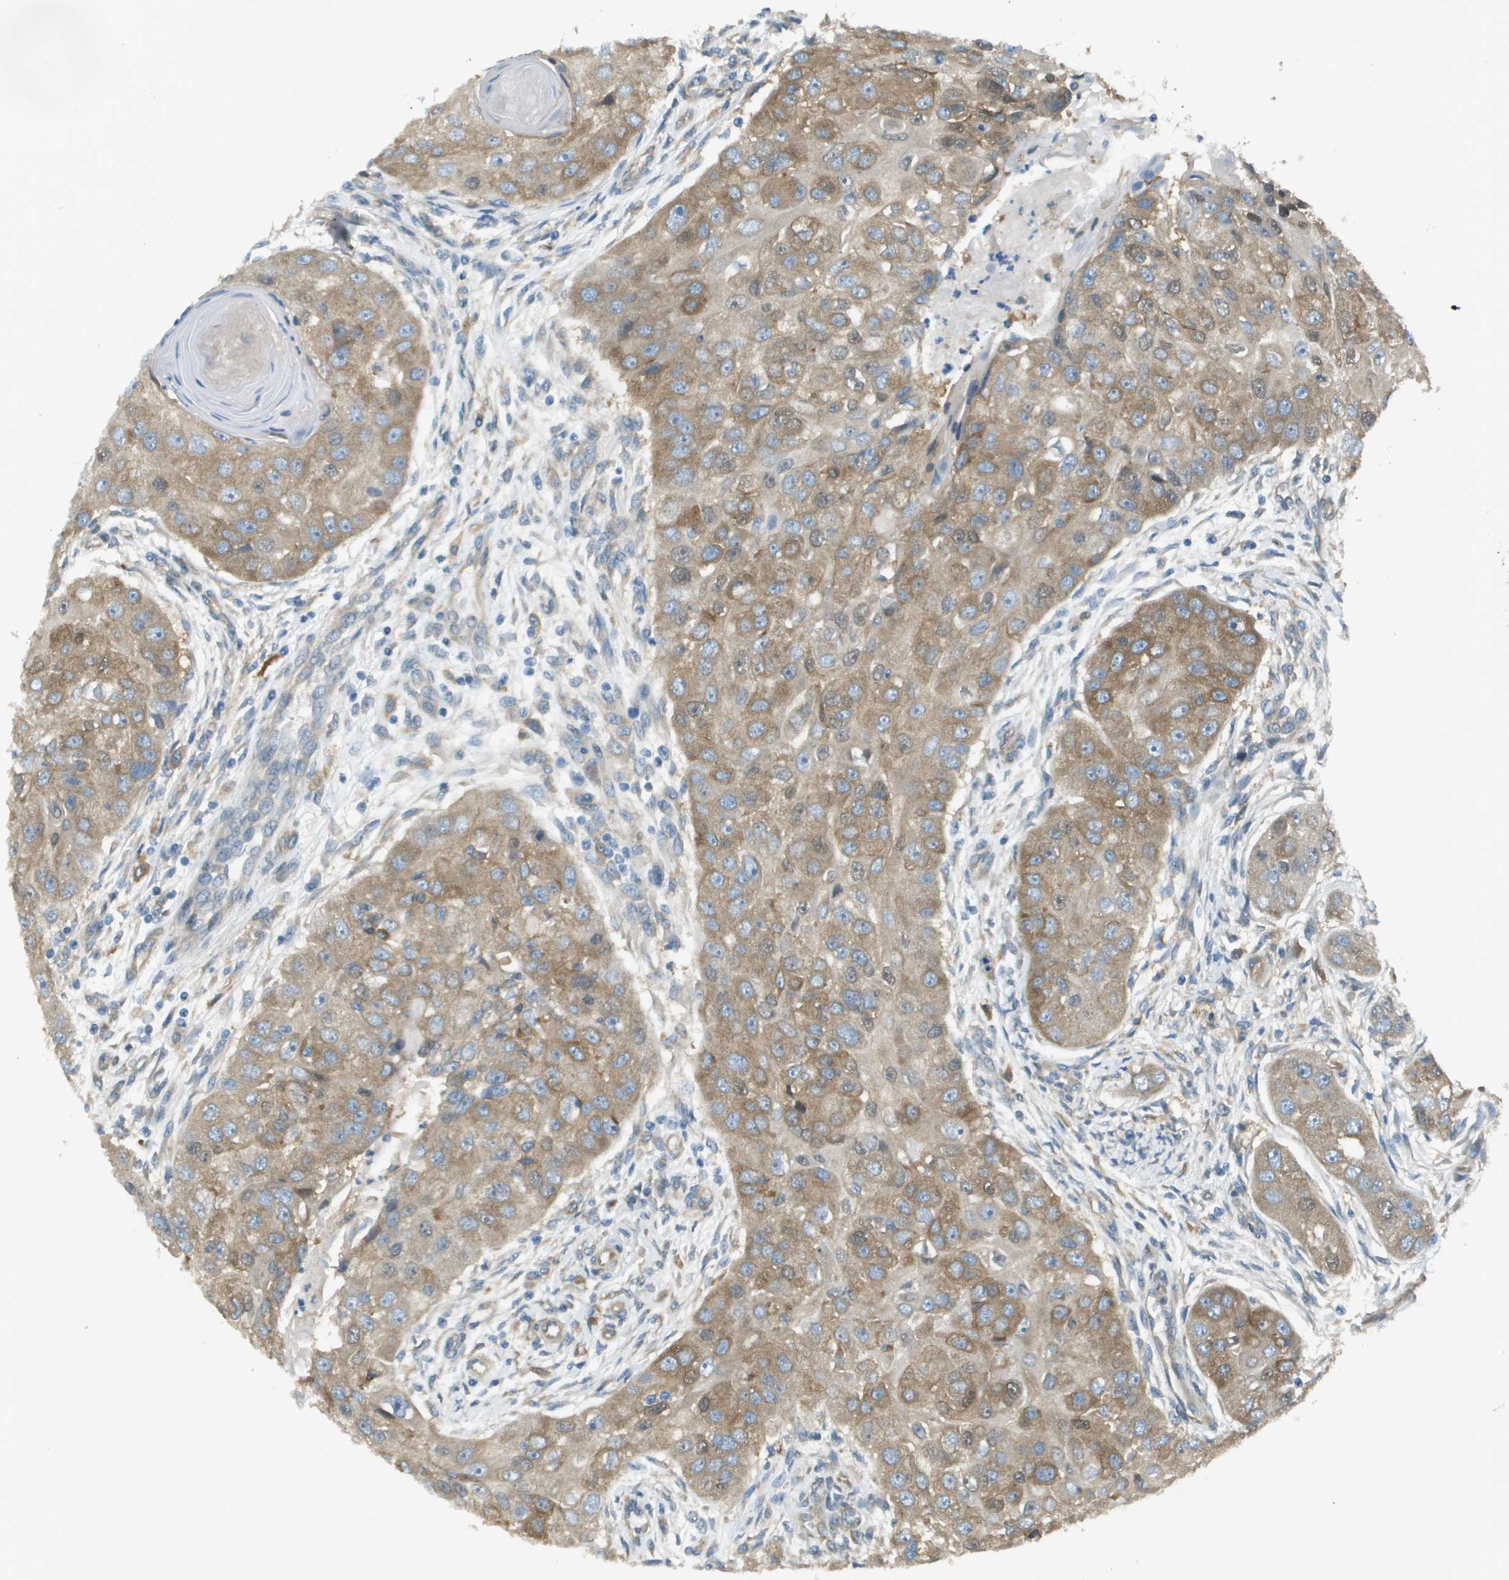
{"staining": {"intensity": "moderate", "quantity": ">75%", "location": "cytoplasmic/membranous"}, "tissue": "head and neck cancer", "cell_type": "Tumor cells", "image_type": "cancer", "snomed": [{"axis": "morphology", "description": "Normal tissue, NOS"}, {"axis": "morphology", "description": "Squamous cell carcinoma, NOS"}, {"axis": "topography", "description": "Skeletal muscle"}, {"axis": "topography", "description": "Head-Neck"}], "caption": "Squamous cell carcinoma (head and neck) tissue reveals moderate cytoplasmic/membranous staining in approximately >75% of tumor cells (DAB (3,3'-diaminobenzidine) IHC, brown staining for protein, blue staining for nuclei).", "gene": "CORO1B", "patient": {"sex": "male", "age": 51}}